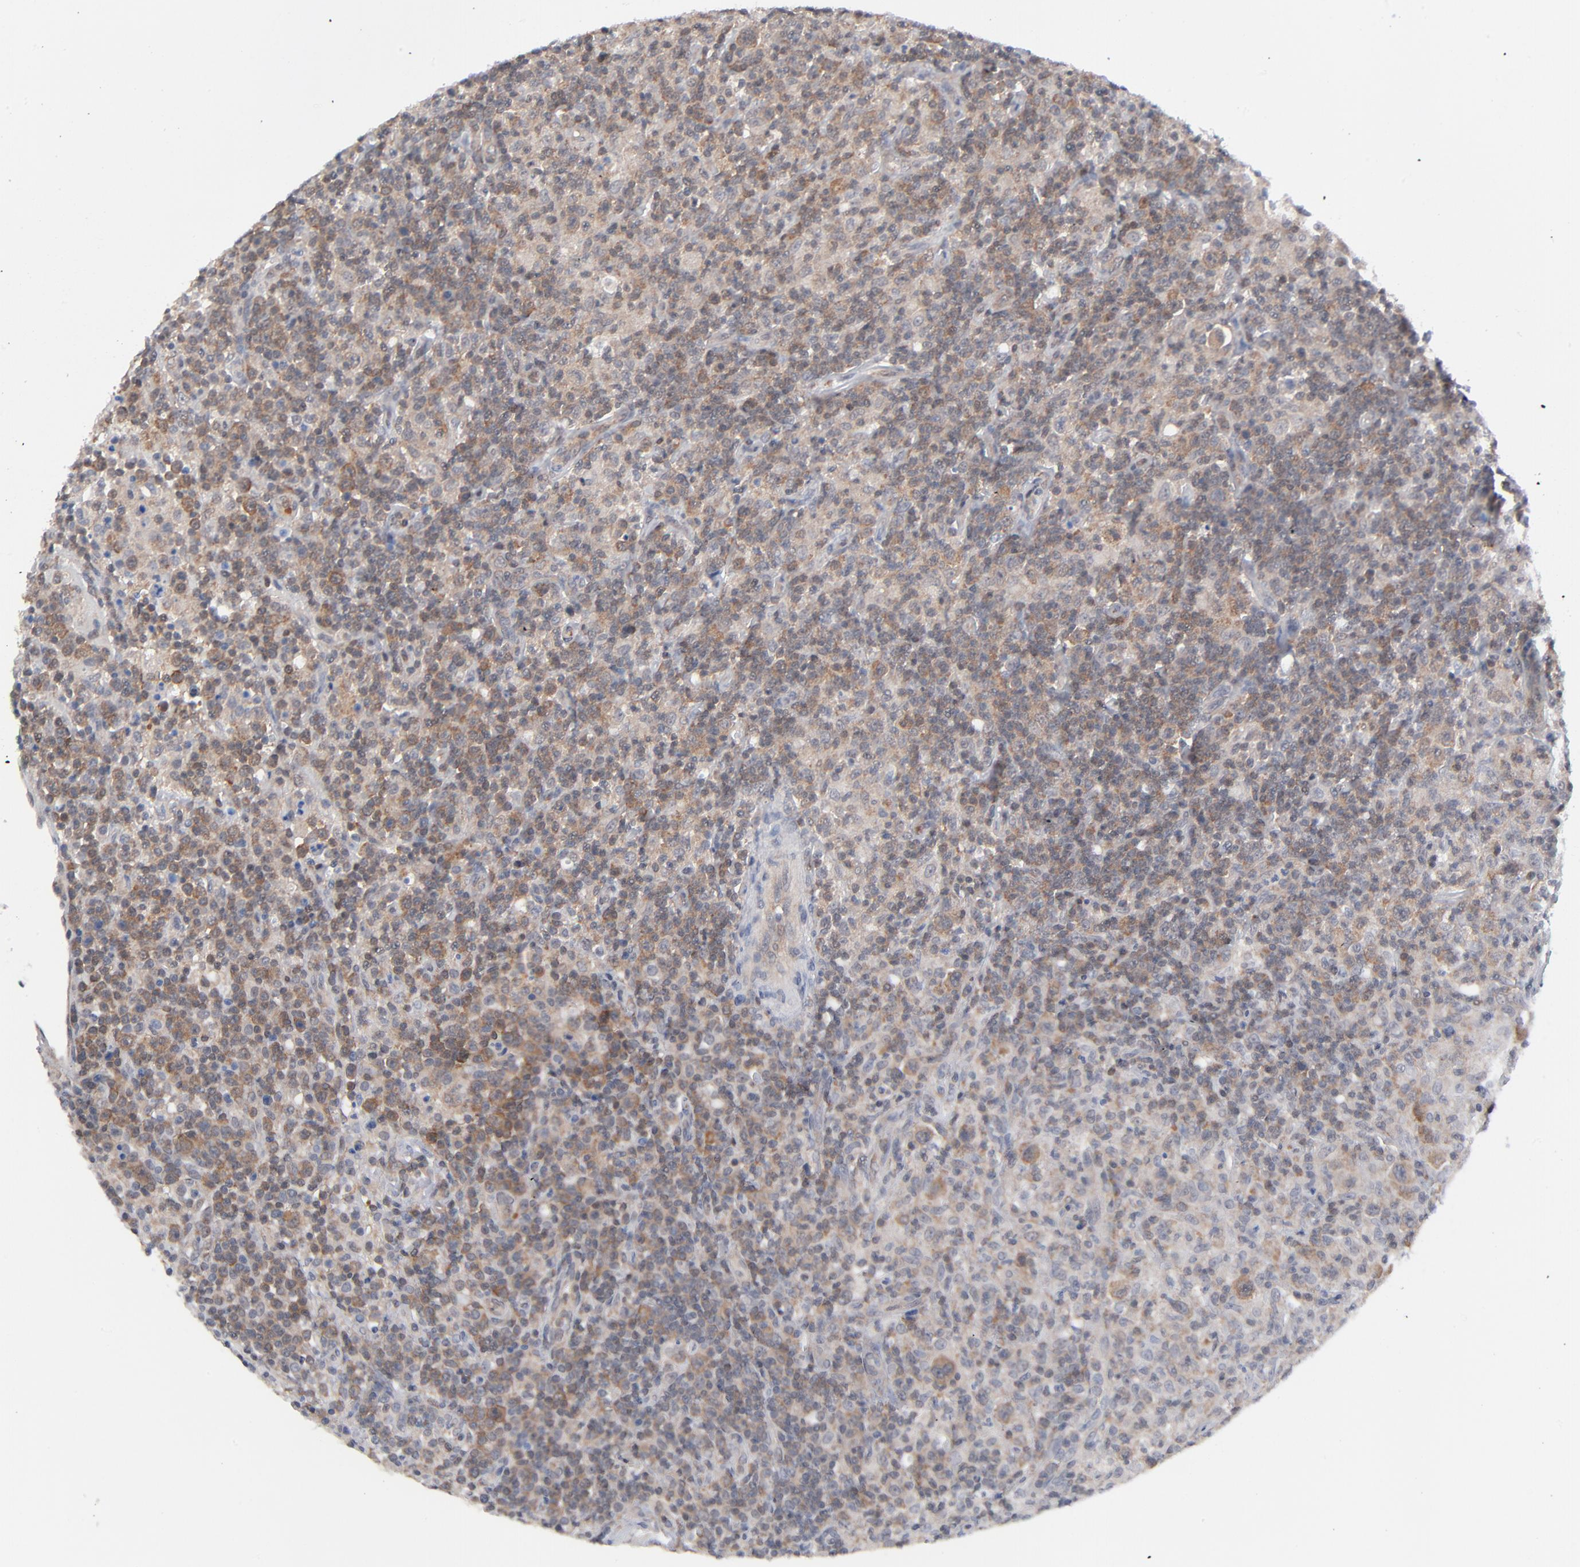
{"staining": {"intensity": "moderate", "quantity": ">75%", "location": "cytoplasmic/membranous"}, "tissue": "lymphoma", "cell_type": "Tumor cells", "image_type": "cancer", "snomed": [{"axis": "morphology", "description": "Hodgkin's disease, NOS"}, {"axis": "topography", "description": "Lymph node"}], "caption": "Lymphoma stained for a protein displays moderate cytoplasmic/membranous positivity in tumor cells.", "gene": "RPS6KB1", "patient": {"sex": "male", "age": 65}}